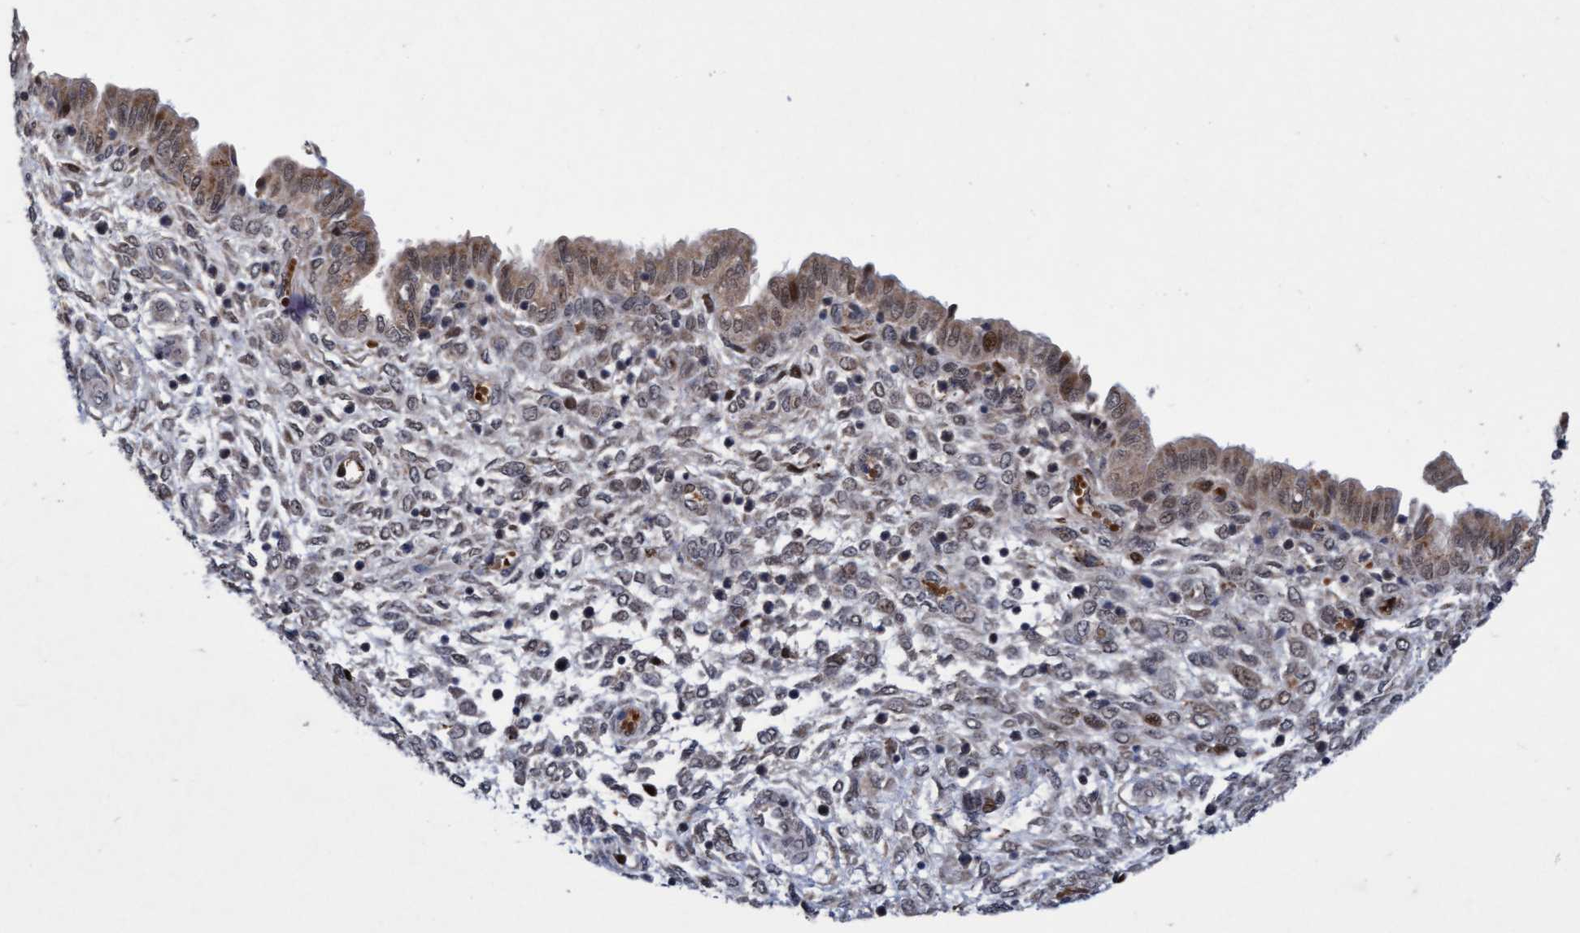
{"staining": {"intensity": "moderate", "quantity": "25%-75%", "location": "cytoplasmic/membranous,nuclear"}, "tissue": "endometrium", "cell_type": "Cells in endometrial stroma", "image_type": "normal", "snomed": [{"axis": "morphology", "description": "Normal tissue, NOS"}, {"axis": "topography", "description": "Endometrium"}], "caption": "A high-resolution histopathology image shows immunohistochemistry staining of unremarkable endometrium, which displays moderate cytoplasmic/membranous,nuclear expression in about 25%-75% of cells in endometrial stroma.", "gene": "TANC2", "patient": {"sex": "female", "age": 33}}